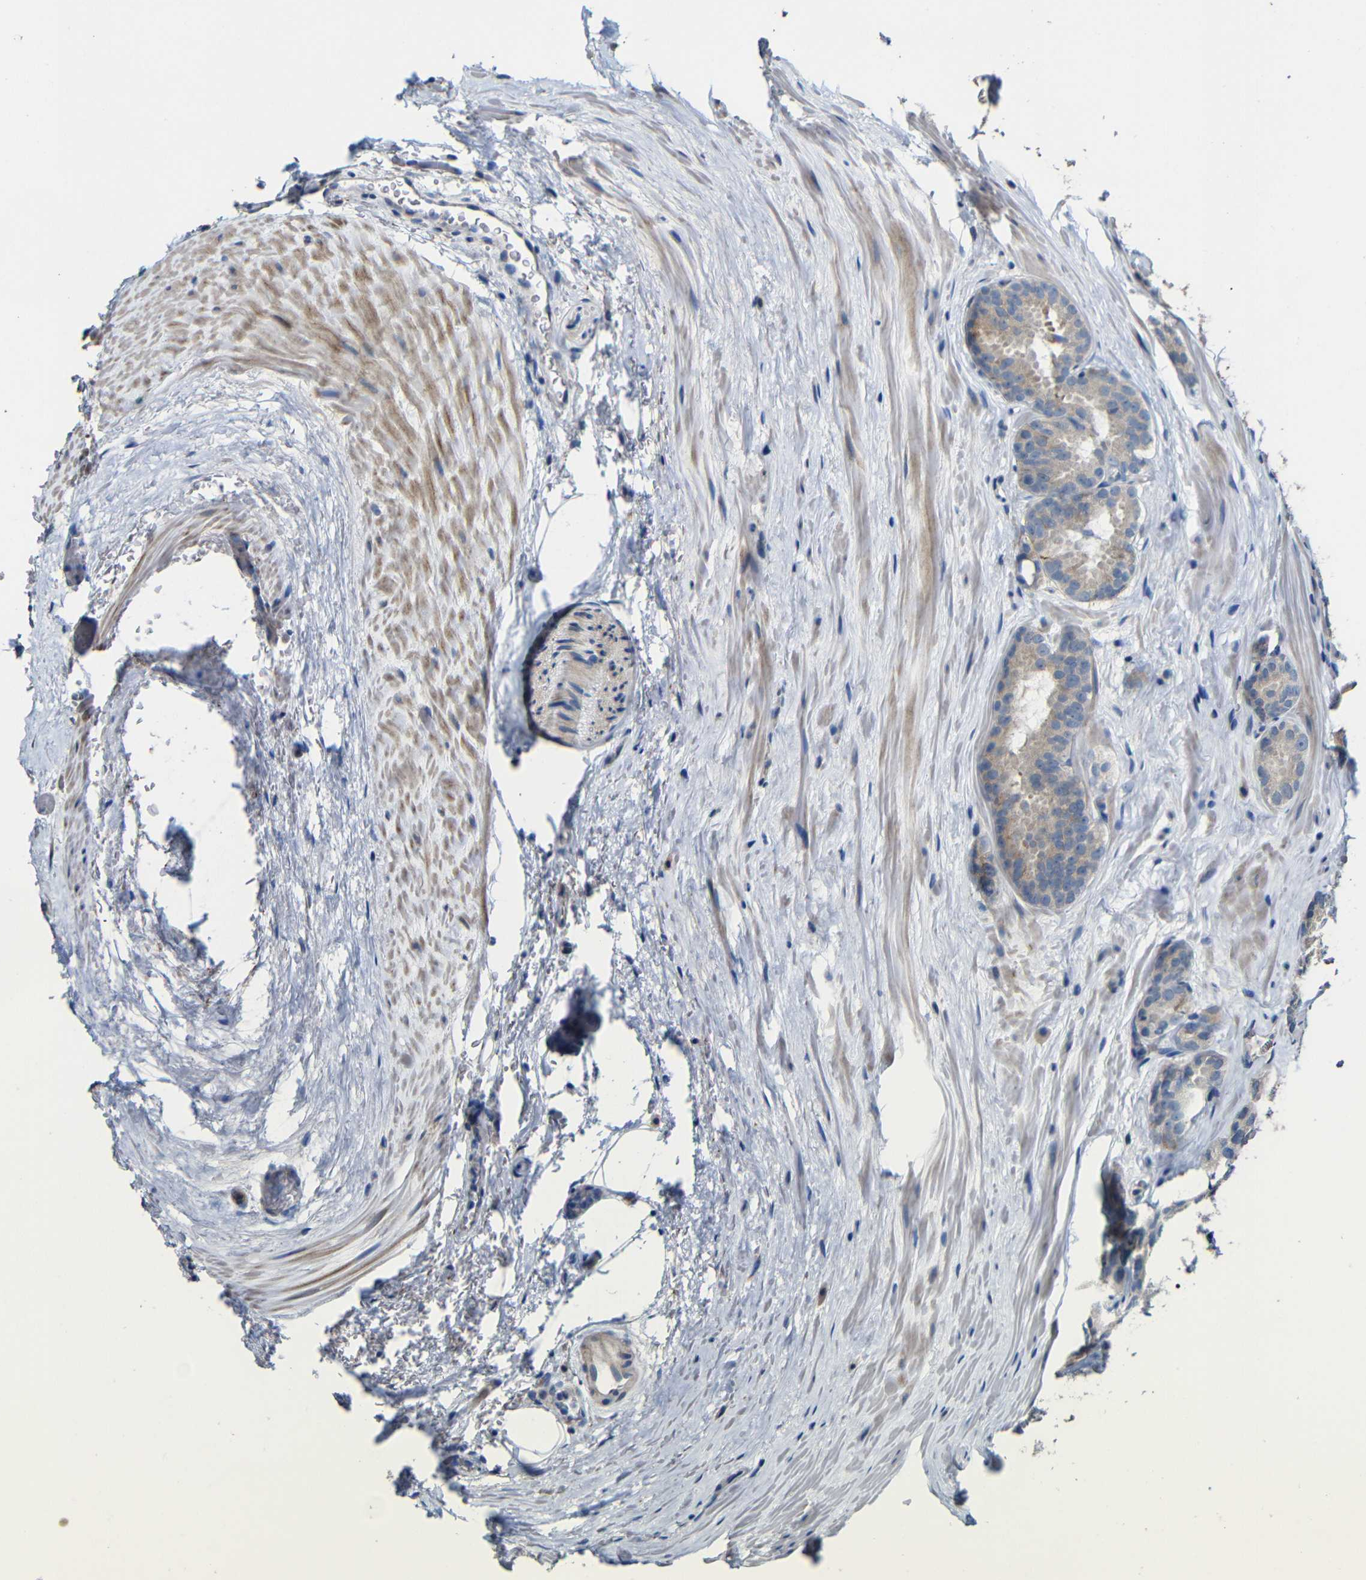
{"staining": {"intensity": "weak", "quantity": "<25%", "location": "cytoplasmic/membranous"}, "tissue": "prostate cancer", "cell_type": "Tumor cells", "image_type": "cancer", "snomed": [{"axis": "morphology", "description": "Adenocarcinoma, High grade"}, {"axis": "topography", "description": "Prostate"}], "caption": "Tumor cells show no significant staining in prostate cancer (adenocarcinoma (high-grade)). Nuclei are stained in blue.", "gene": "ACKR2", "patient": {"sex": "male", "age": 64}}